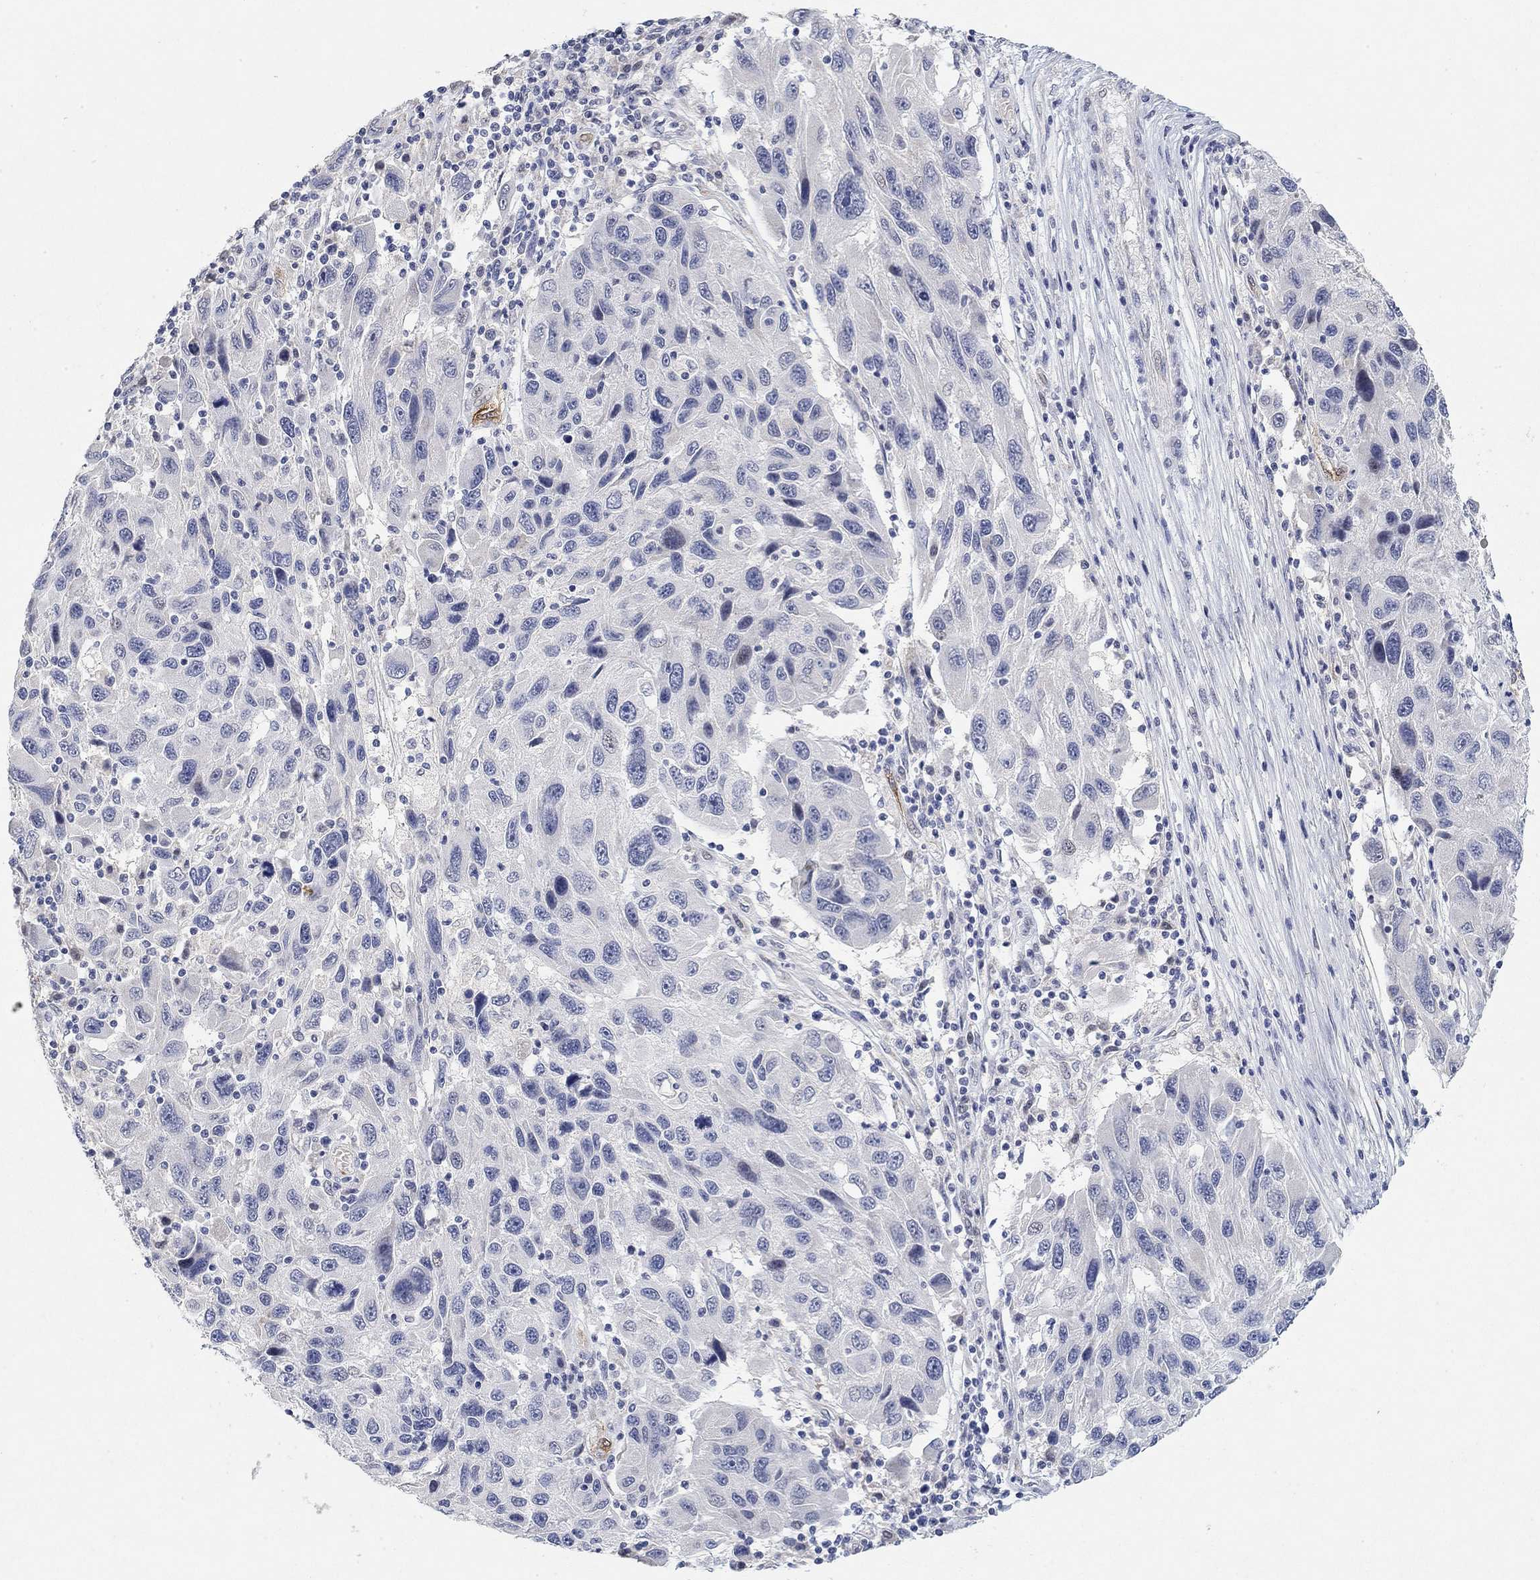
{"staining": {"intensity": "negative", "quantity": "none", "location": "none"}, "tissue": "melanoma", "cell_type": "Tumor cells", "image_type": "cancer", "snomed": [{"axis": "morphology", "description": "Malignant melanoma, NOS"}, {"axis": "topography", "description": "Skin"}], "caption": "High power microscopy histopathology image of an immunohistochemistry (IHC) image of malignant melanoma, revealing no significant staining in tumor cells.", "gene": "VAT1L", "patient": {"sex": "male", "age": 53}}